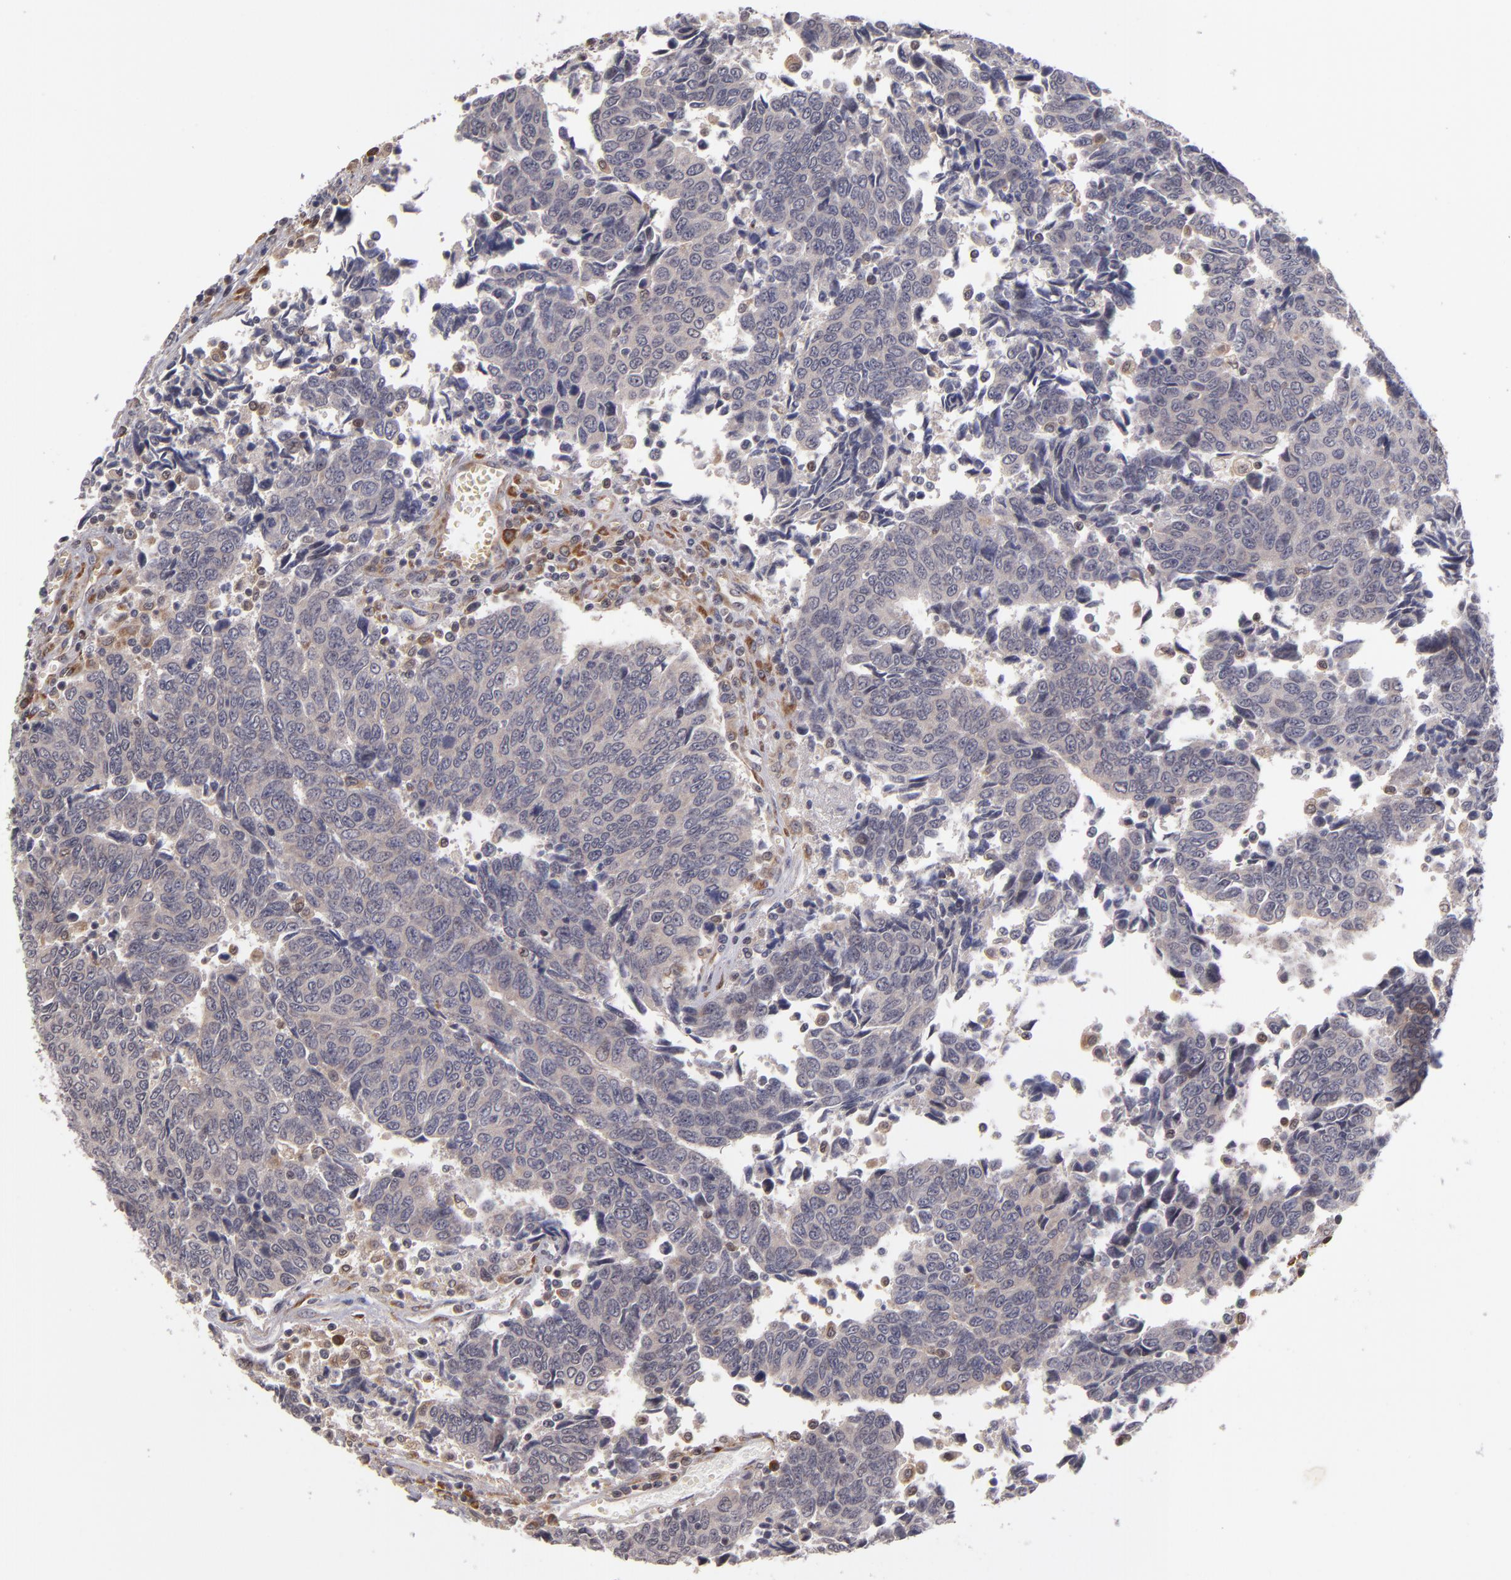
{"staining": {"intensity": "weak", "quantity": ">75%", "location": "cytoplasmic/membranous"}, "tissue": "urothelial cancer", "cell_type": "Tumor cells", "image_type": "cancer", "snomed": [{"axis": "morphology", "description": "Urothelial carcinoma, High grade"}, {"axis": "topography", "description": "Urinary bladder"}], "caption": "Human urothelial cancer stained for a protein (brown) displays weak cytoplasmic/membranous positive staining in about >75% of tumor cells.", "gene": "CASP1", "patient": {"sex": "male", "age": 86}}